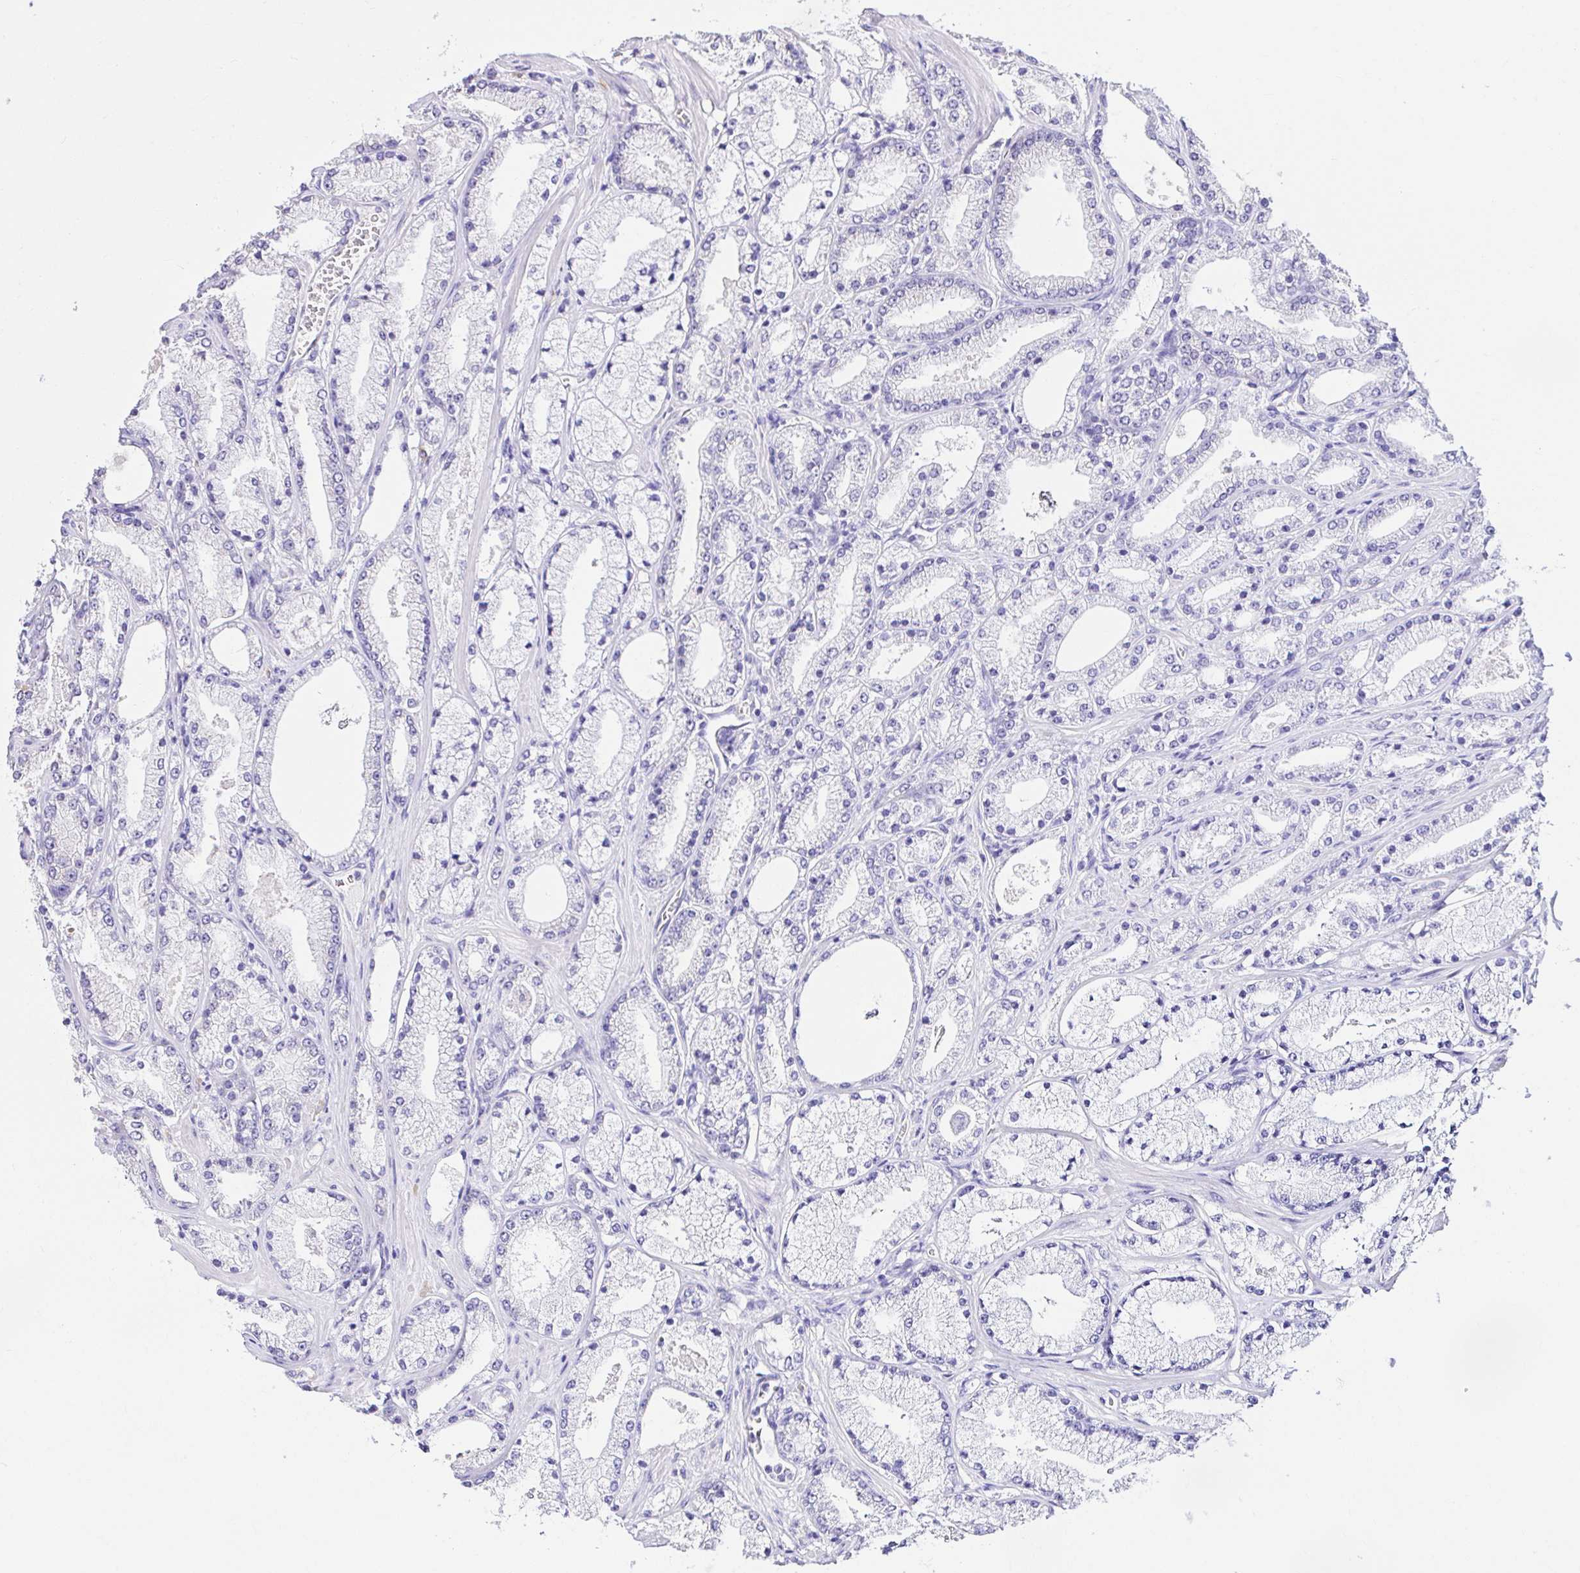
{"staining": {"intensity": "negative", "quantity": "none", "location": "none"}, "tissue": "prostate cancer", "cell_type": "Tumor cells", "image_type": "cancer", "snomed": [{"axis": "morphology", "description": "Adenocarcinoma, High grade"}, {"axis": "topography", "description": "Prostate"}], "caption": "This is an IHC photomicrograph of prostate high-grade adenocarcinoma. There is no staining in tumor cells.", "gene": "KIAA1210", "patient": {"sex": "male", "age": 63}}